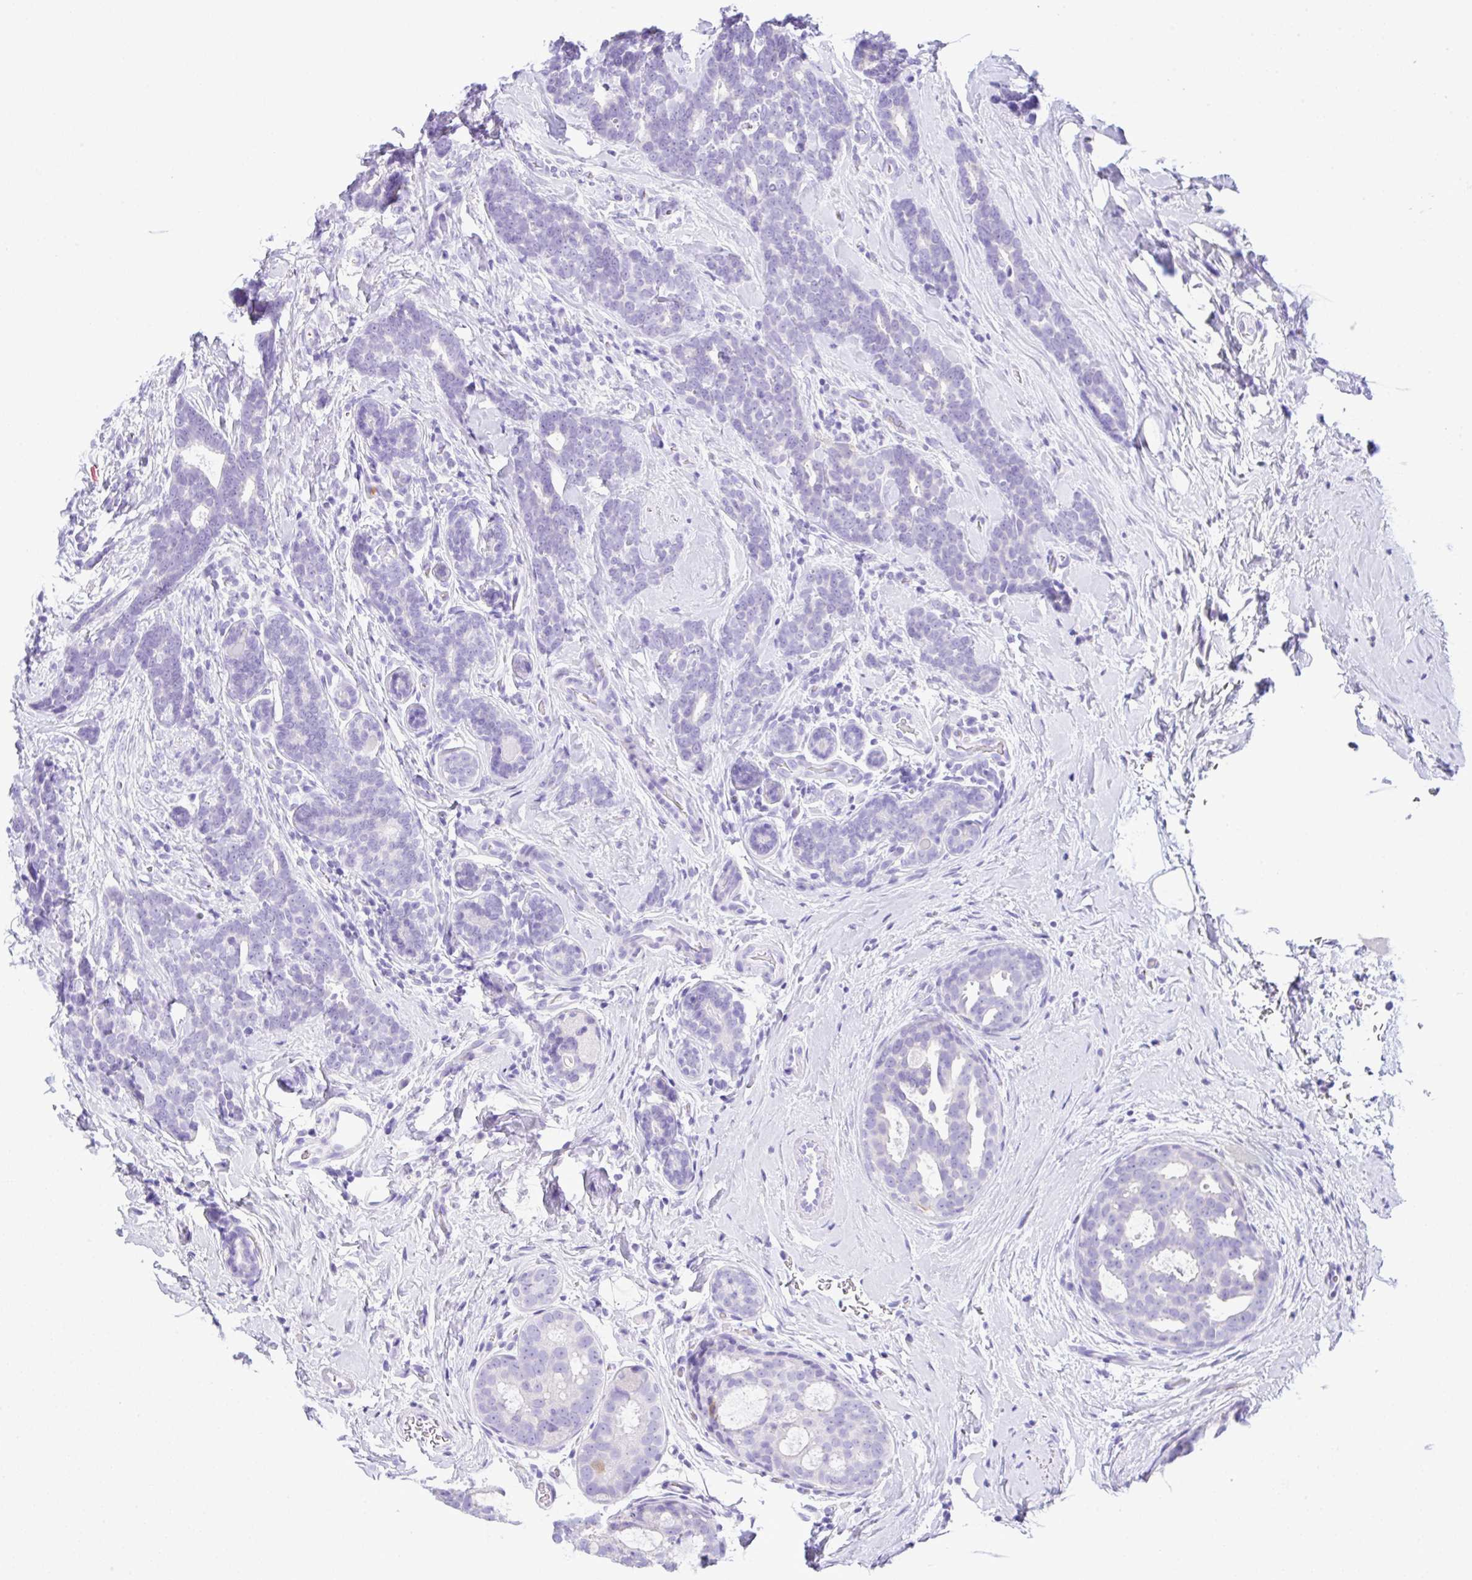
{"staining": {"intensity": "negative", "quantity": "none", "location": "none"}, "tissue": "breast cancer", "cell_type": "Tumor cells", "image_type": "cancer", "snomed": [{"axis": "morphology", "description": "Duct carcinoma"}, {"axis": "topography", "description": "Breast"}], "caption": "This is an immunohistochemistry photomicrograph of breast cancer (infiltrating ductal carcinoma). There is no expression in tumor cells.", "gene": "RRM2", "patient": {"sex": "female", "age": 71}}